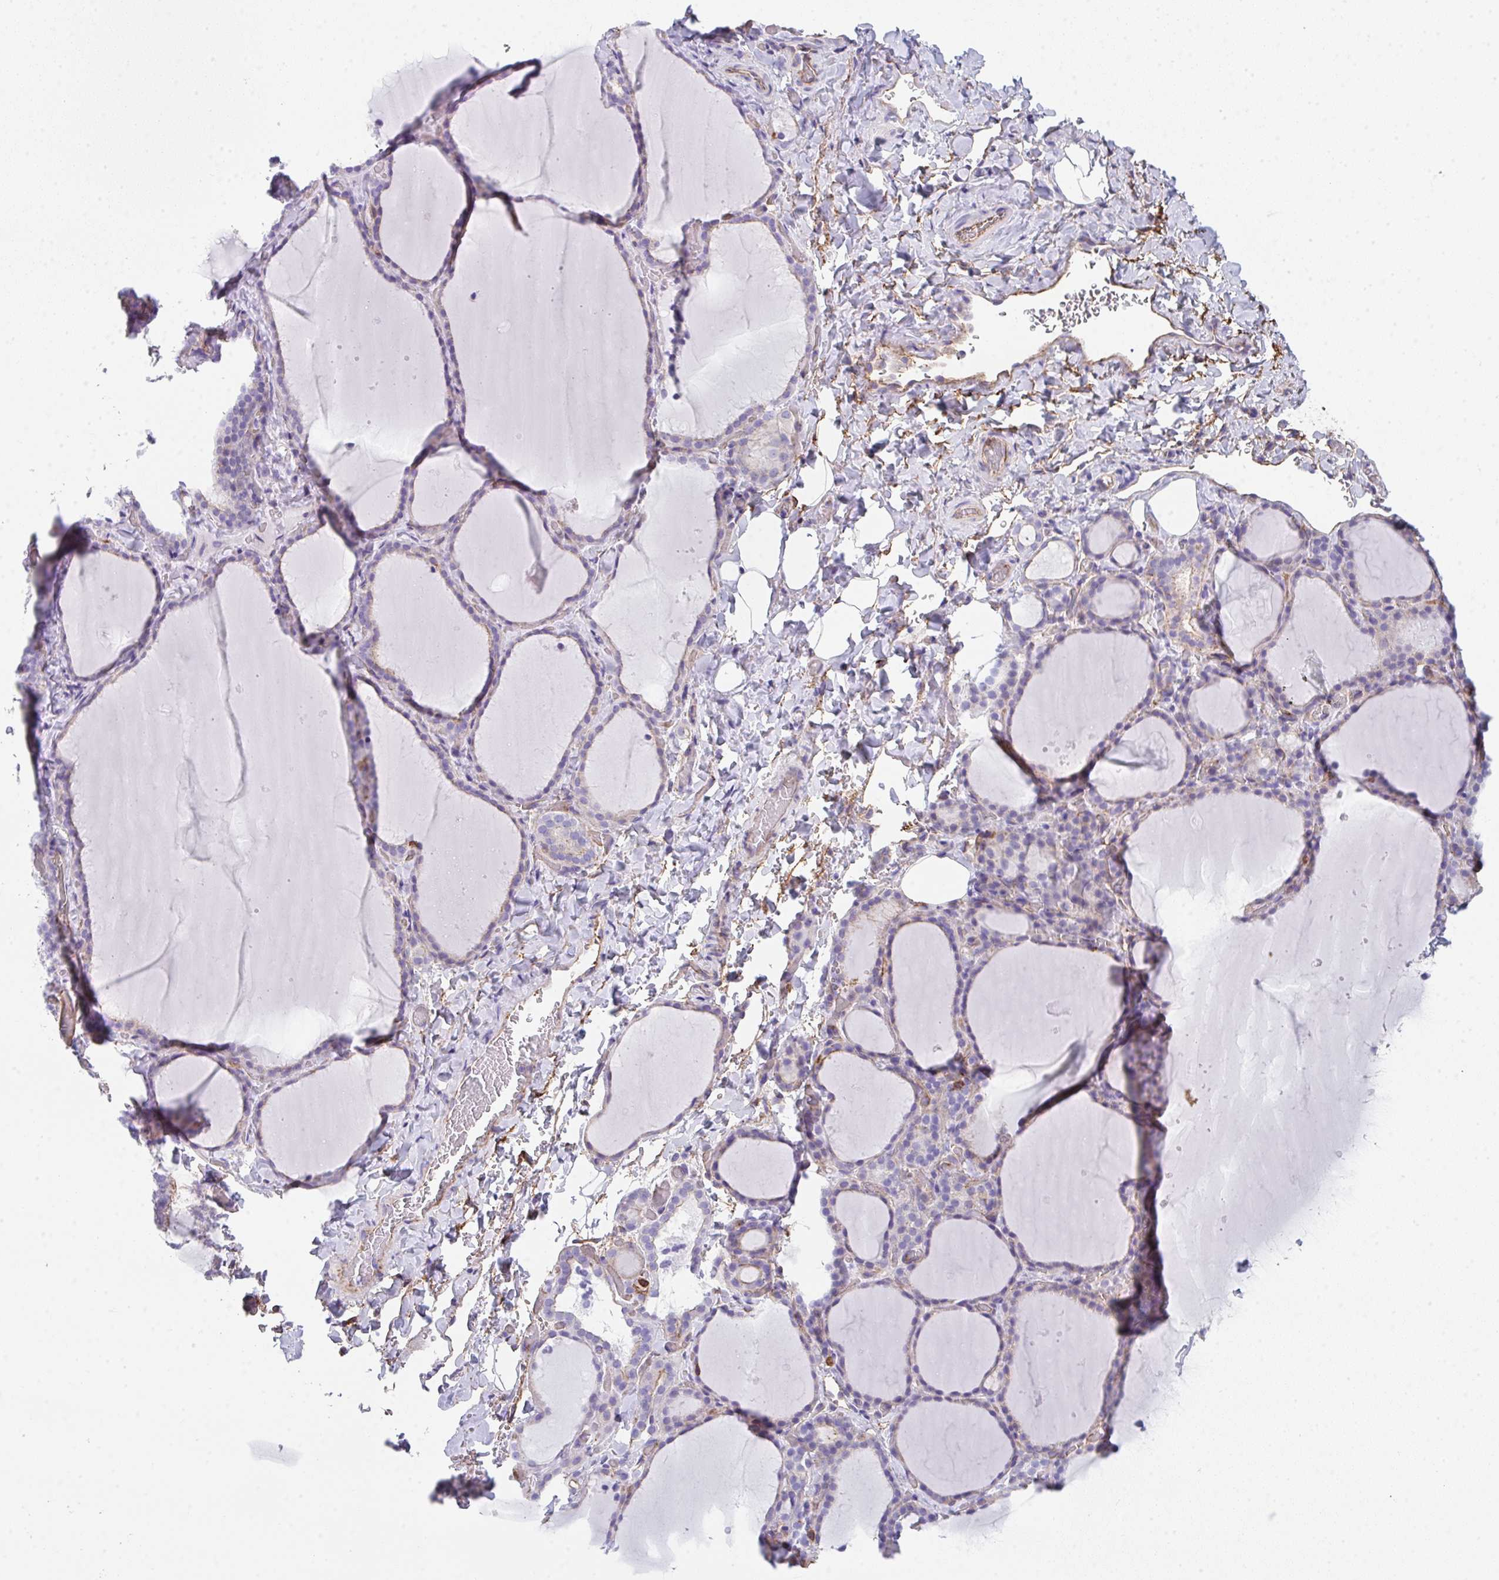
{"staining": {"intensity": "weak", "quantity": "<25%", "location": "cytoplasmic/membranous"}, "tissue": "thyroid gland", "cell_type": "Glandular cells", "image_type": "normal", "snomed": [{"axis": "morphology", "description": "Normal tissue, NOS"}, {"axis": "topography", "description": "Thyroid gland"}], "caption": "Immunohistochemical staining of normal human thyroid gland shows no significant staining in glandular cells.", "gene": "DBN1", "patient": {"sex": "female", "age": 22}}